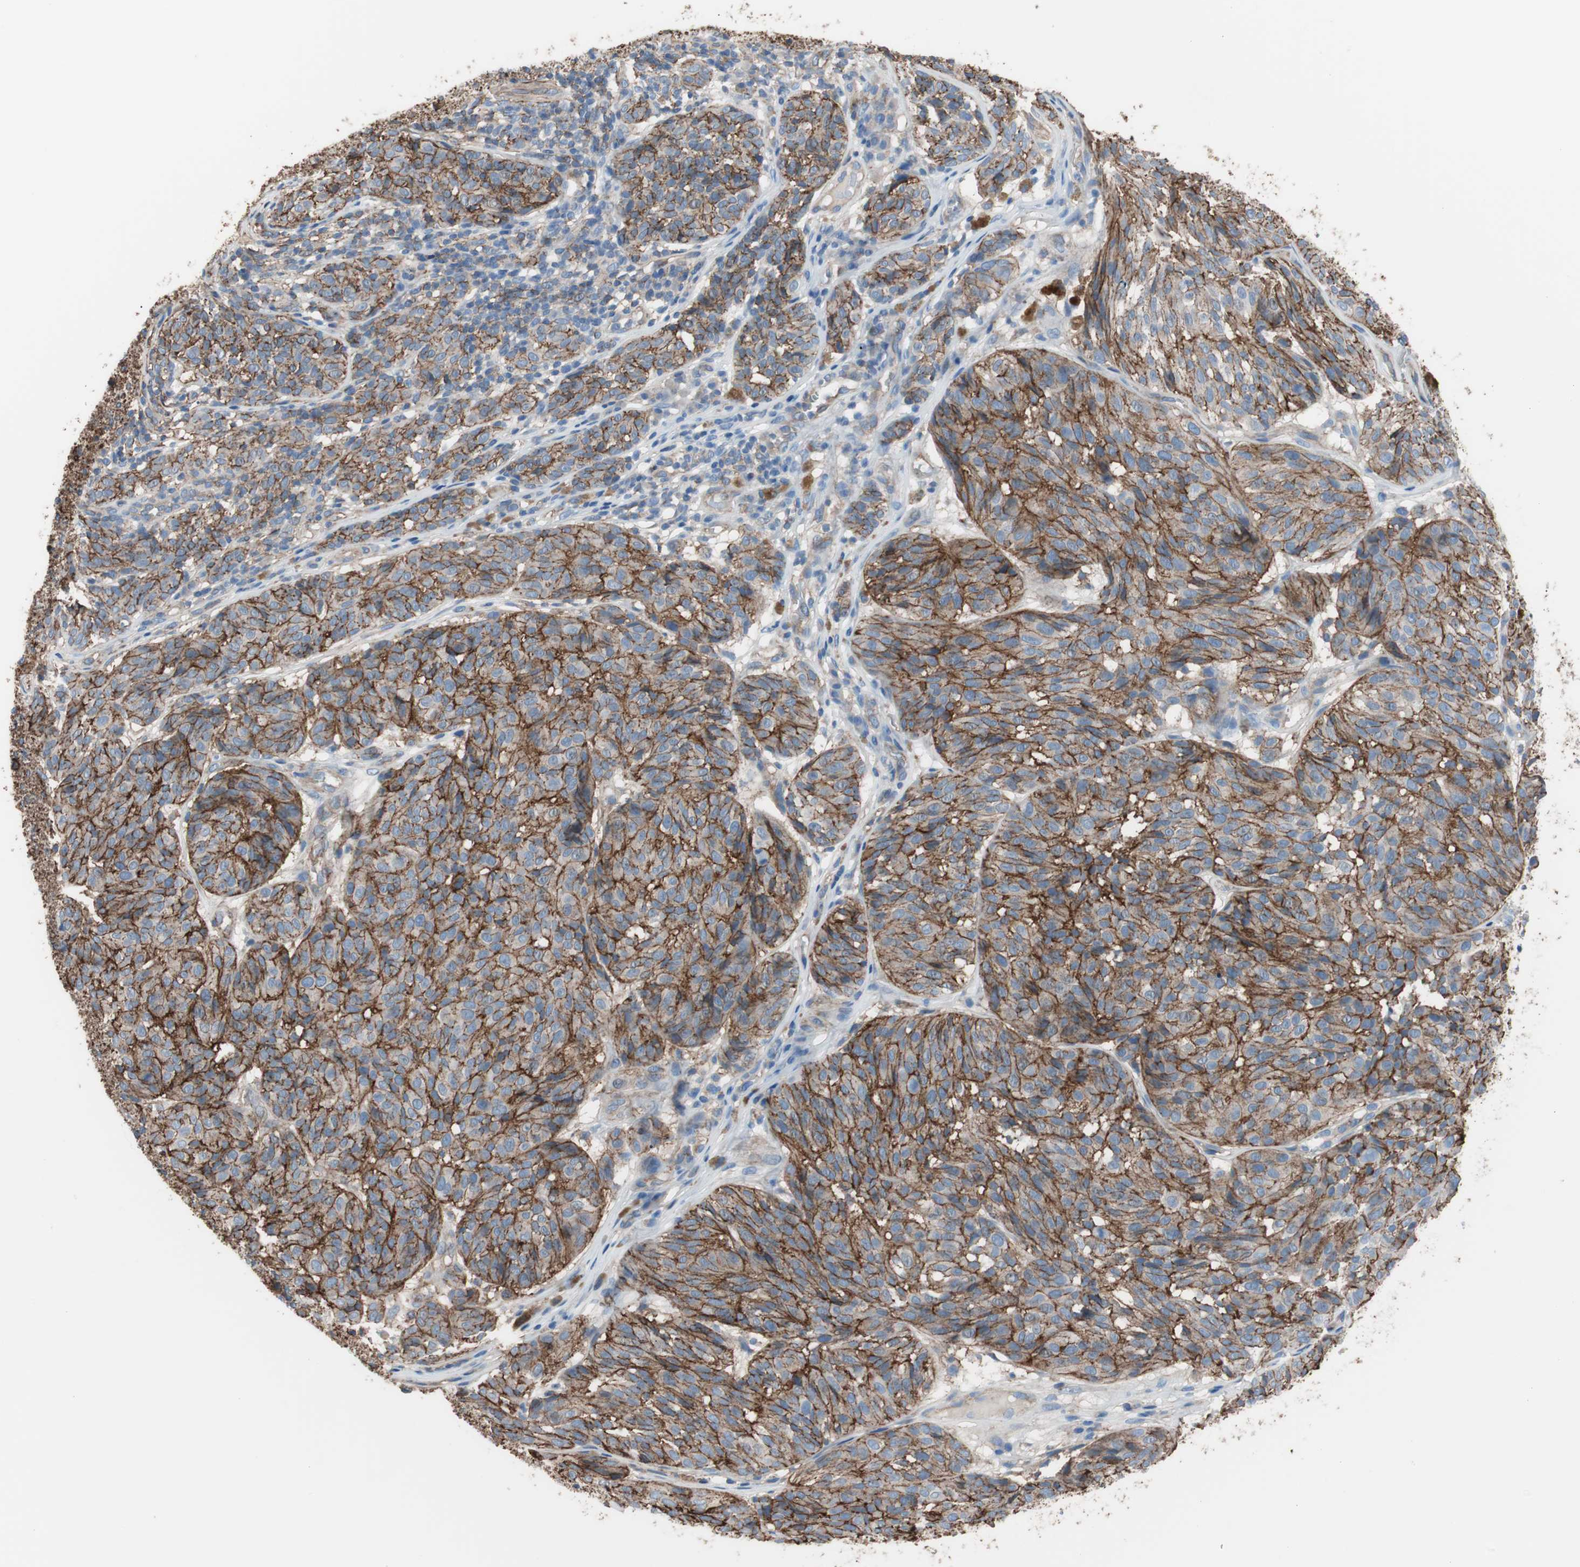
{"staining": {"intensity": "strong", "quantity": ">75%", "location": "cytoplasmic/membranous"}, "tissue": "melanoma", "cell_type": "Tumor cells", "image_type": "cancer", "snomed": [{"axis": "morphology", "description": "Malignant melanoma, NOS"}, {"axis": "topography", "description": "Skin"}], "caption": "Malignant melanoma stained with a protein marker shows strong staining in tumor cells.", "gene": "CD81", "patient": {"sex": "female", "age": 46}}